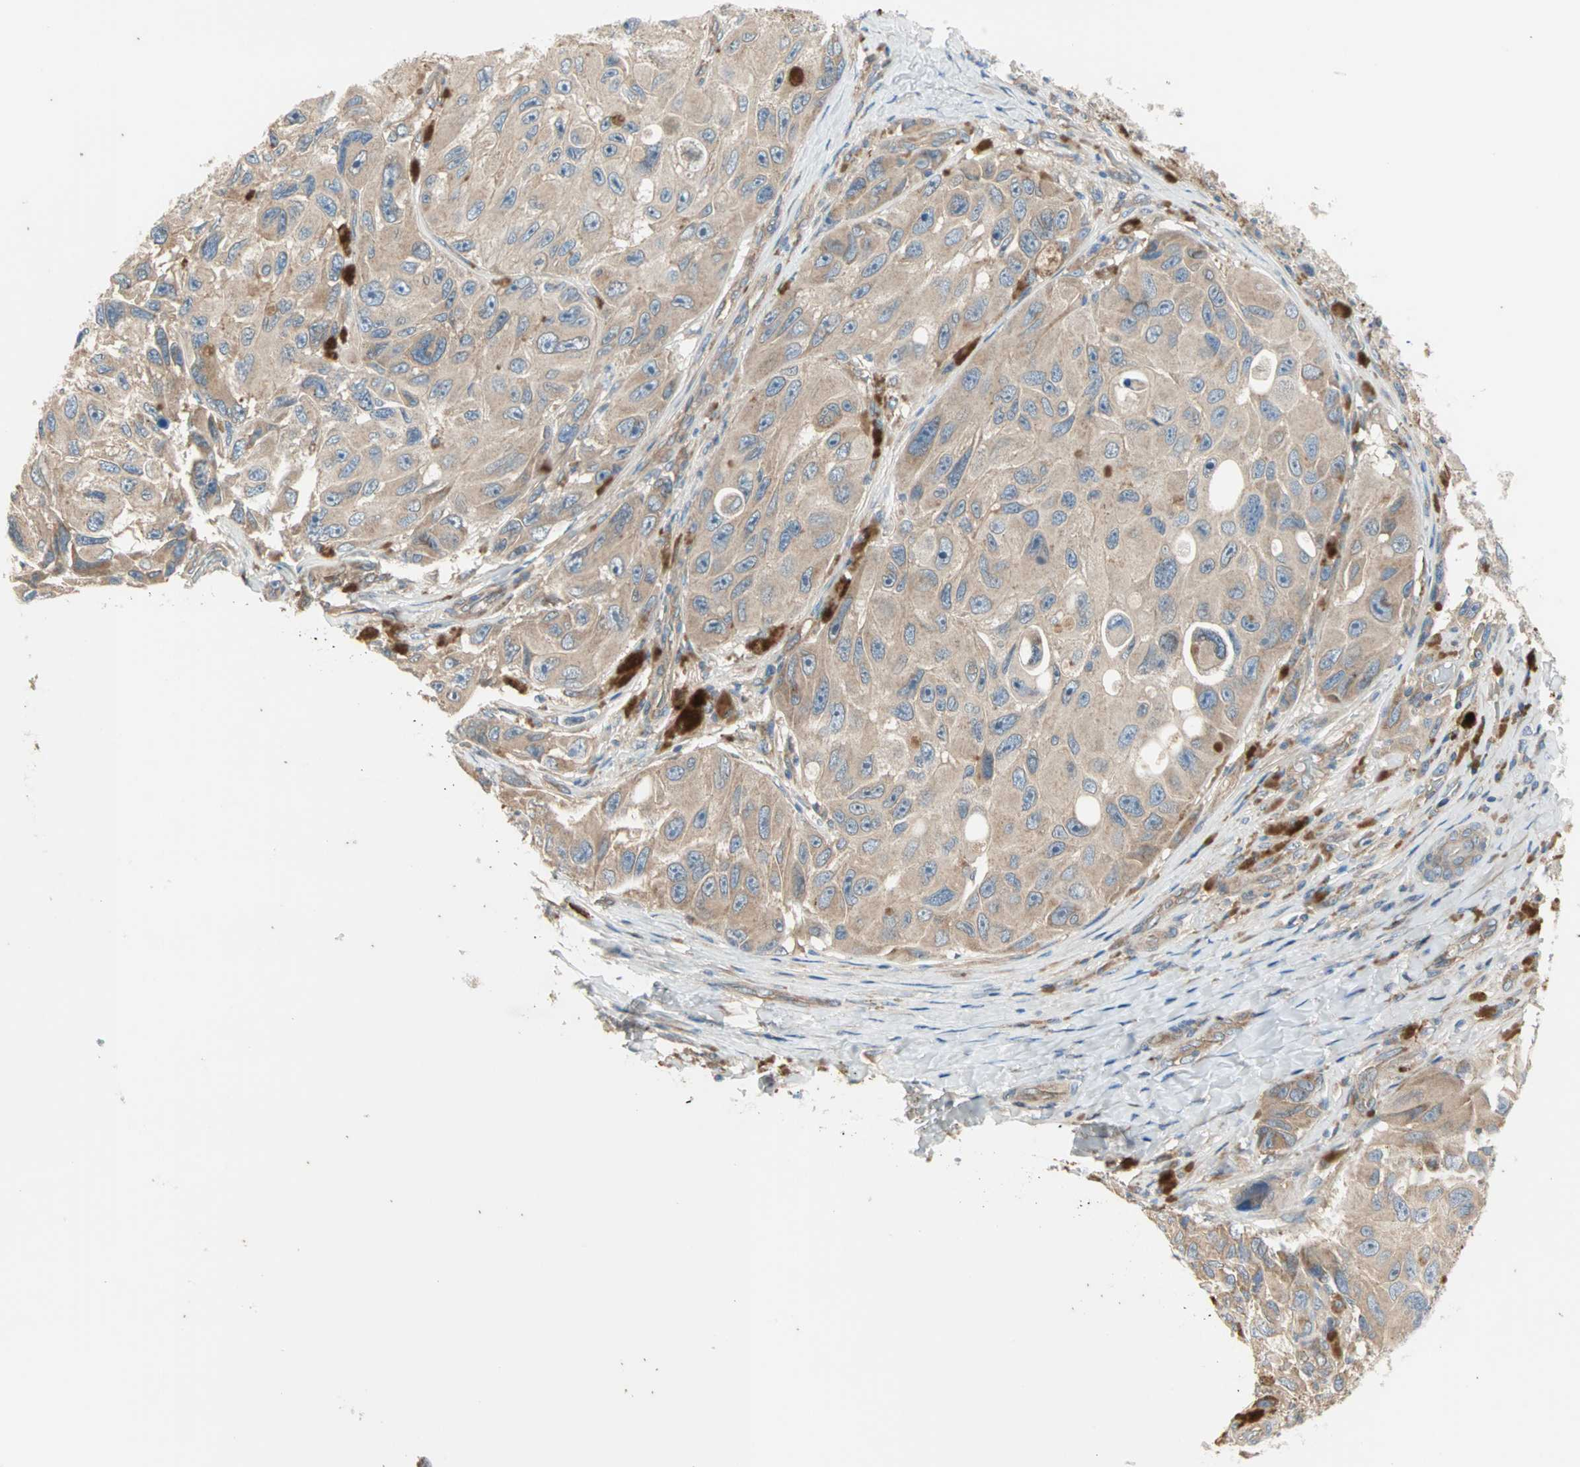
{"staining": {"intensity": "moderate", "quantity": ">75%", "location": "cytoplasmic/membranous"}, "tissue": "melanoma", "cell_type": "Tumor cells", "image_type": "cancer", "snomed": [{"axis": "morphology", "description": "Malignant melanoma, NOS"}, {"axis": "topography", "description": "Skin"}], "caption": "Protein staining exhibits moderate cytoplasmic/membranous expression in about >75% of tumor cells in melanoma.", "gene": "PDE8A", "patient": {"sex": "female", "age": 73}}